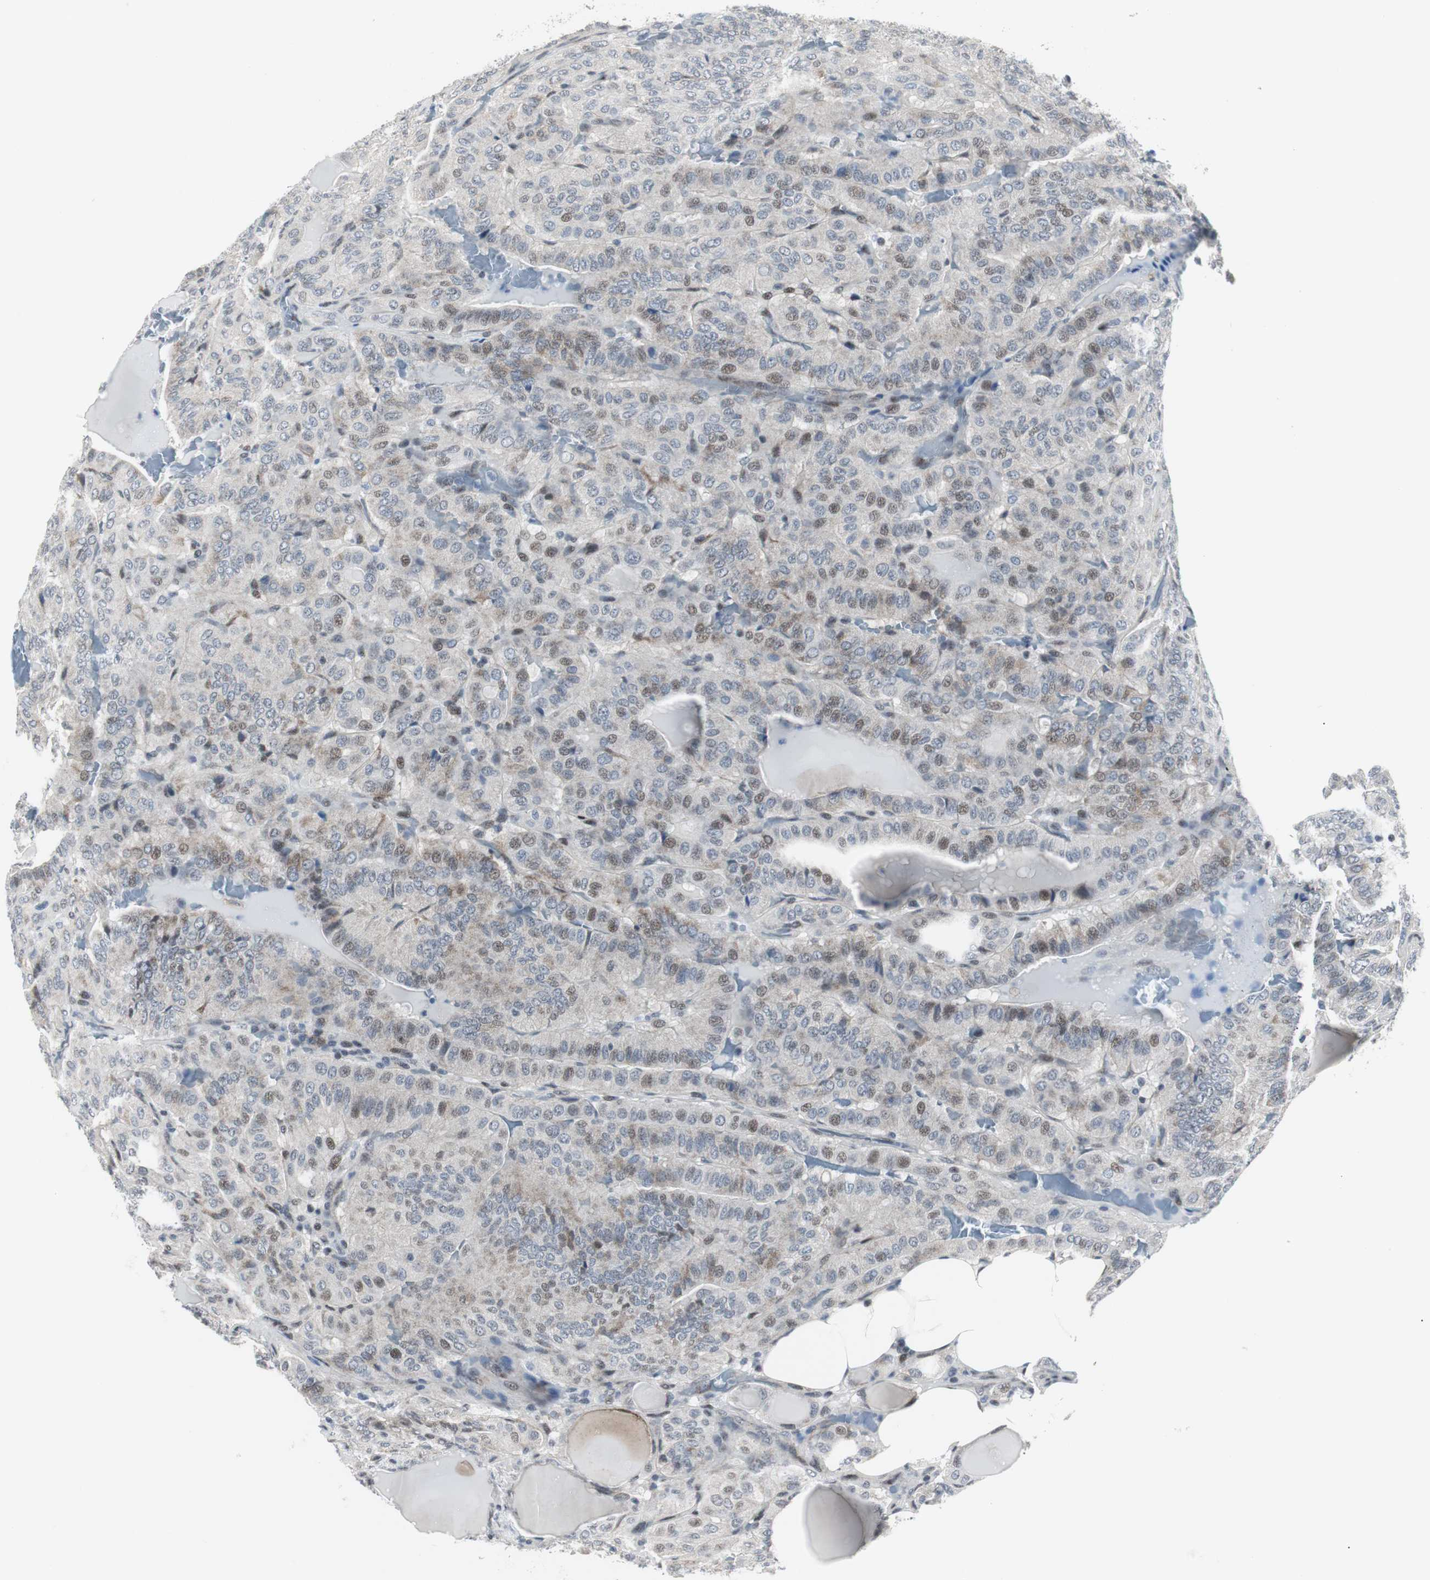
{"staining": {"intensity": "weak", "quantity": "25%-75%", "location": "nuclear"}, "tissue": "thyroid cancer", "cell_type": "Tumor cells", "image_type": "cancer", "snomed": [{"axis": "morphology", "description": "Papillary adenocarcinoma, NOS"}, {"axis": "topography", "description": "Thyroid gland"}], "caption": "Protein analysis of papillary adenocarcinoma (thyroid) tissue reveals weak nuclear expression in about 25%-75% of tumor cells.", "gene": "MTA1", "patient": {"sex": "male", "age": 77}}